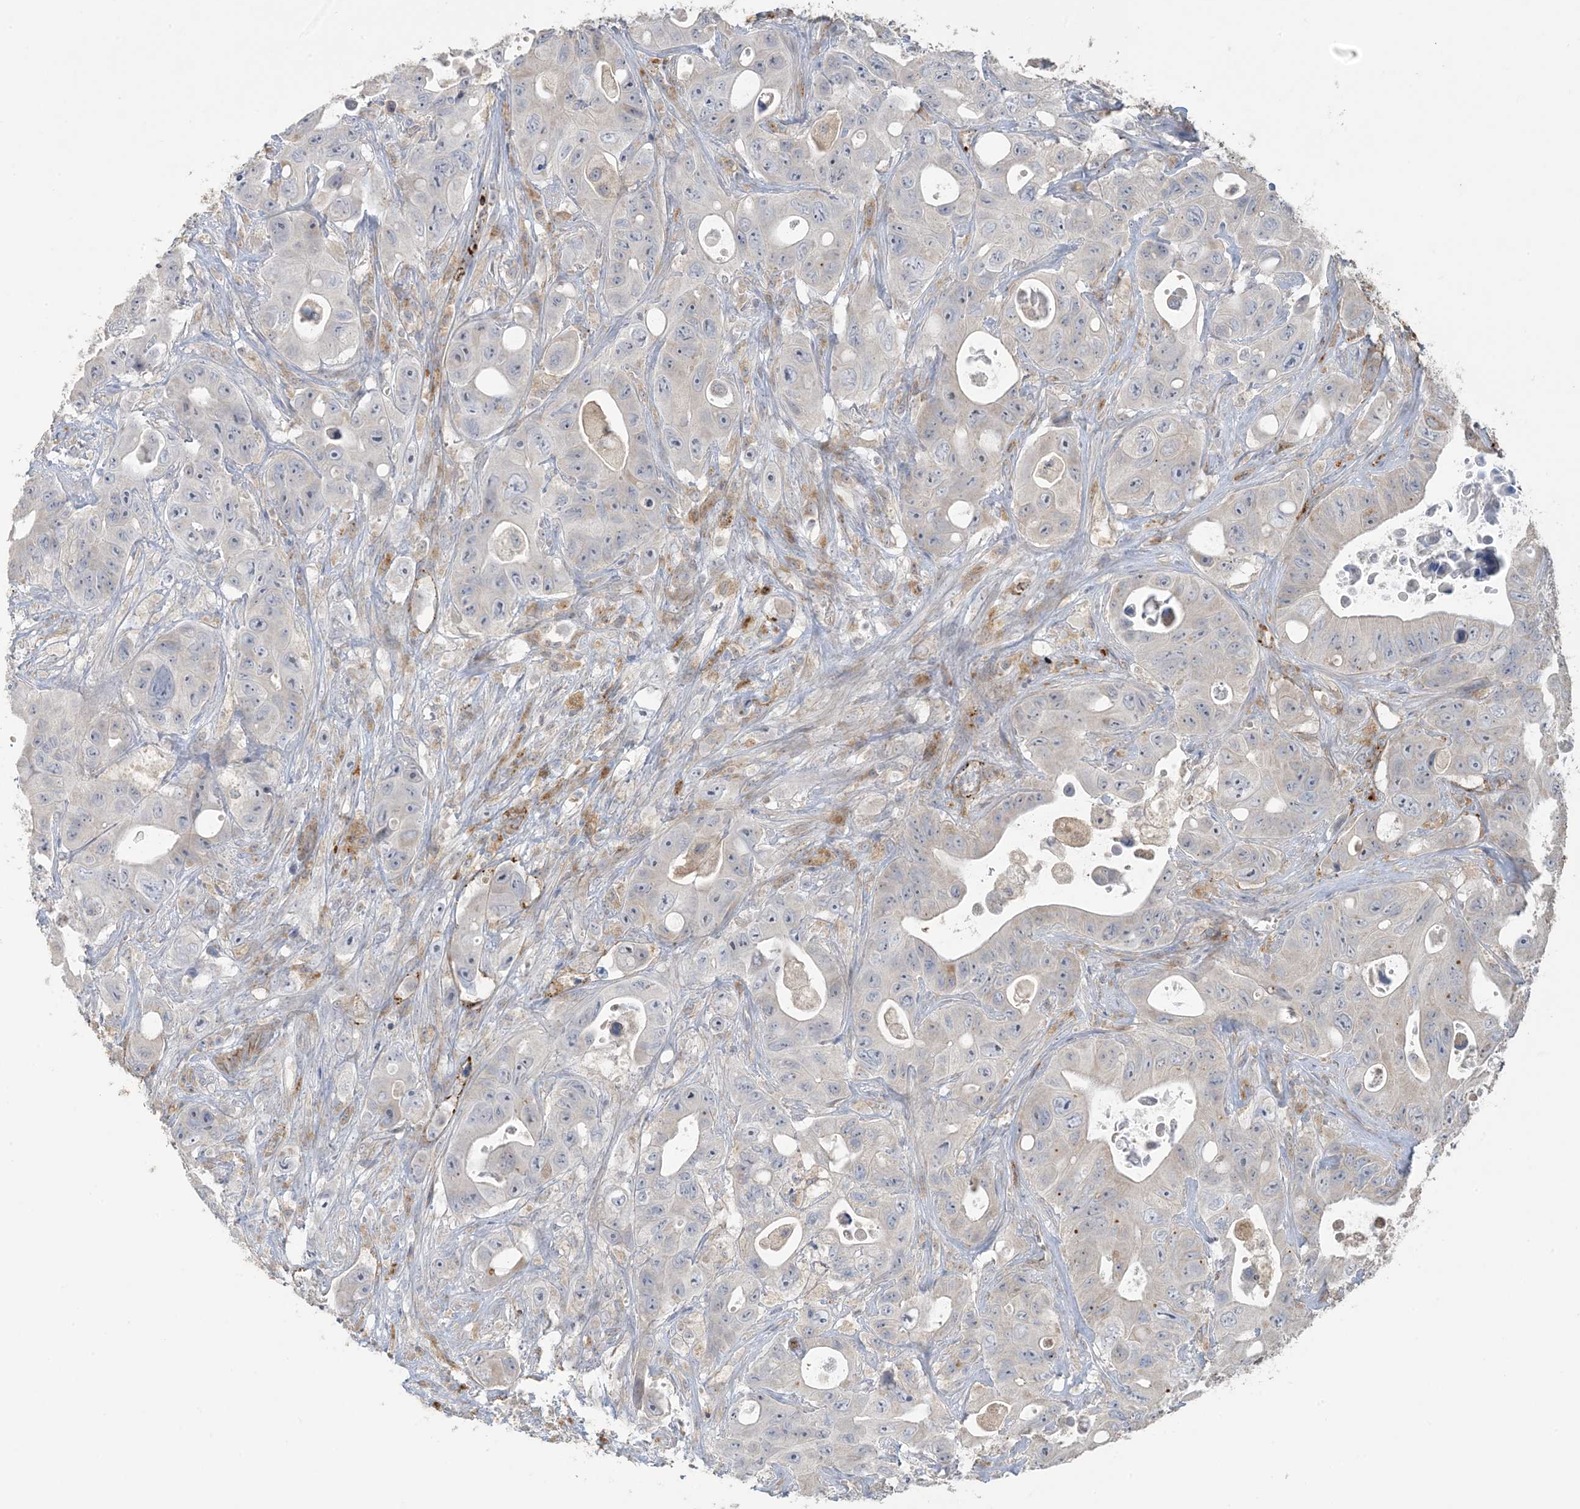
{"staining": {"intensity": "negative", "quantity": "none", "location": "none"}, "tissue": "colorectal cancer", "cell_type": "Tumor cells", "image_type": "cancer", "snomed": [{"axis": "morphology", "description": "Adenocarcinoma, NOS"}, {"axis": "topography", "description": "Colon"}], "caption": "The micrograph shows no significant positivity in tumor cells of adenocarcinoma (colorectal).", "gene": "AGA", "patient": {"sex": "female", "age": 46}}